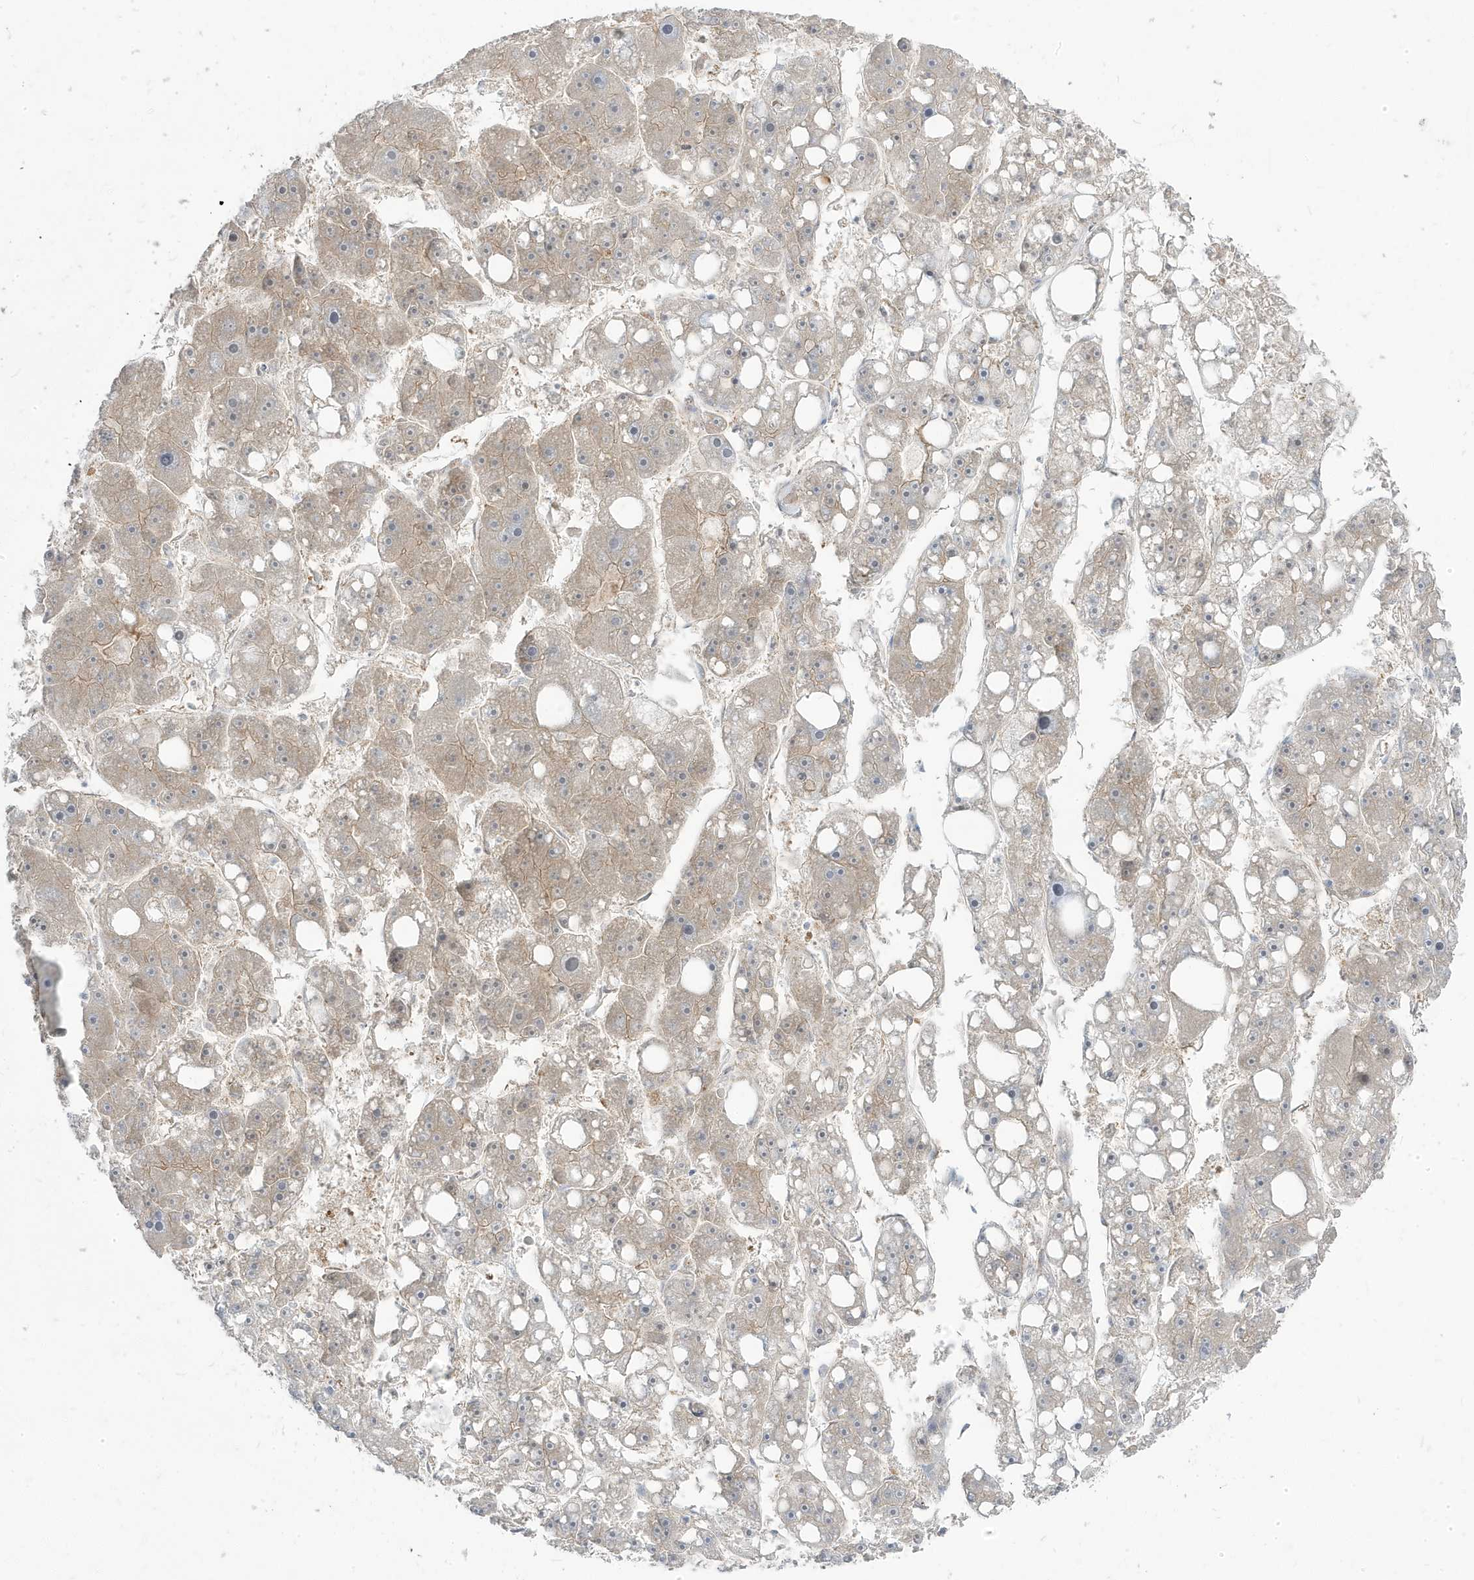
{"staining": {"intensity": "weak", "quantity": "<25%", "location": "cytoplasmic/membranous"}, "tissue": "liver cancer", "cell_type": "Tumor cells", "image_type": "cancer", "snomed": [{"axis": "morphology", "description": "Carcinoma, Hepatocellular, NOS"}, {"axis": "topography", "description": "Liver"}], "caption": "IHC of liver cancer (hepatocellular carcinoma) displays no positivity in tumor cells.", "gene": "STAM", "patient": {"sex": "female", "age": 61}}